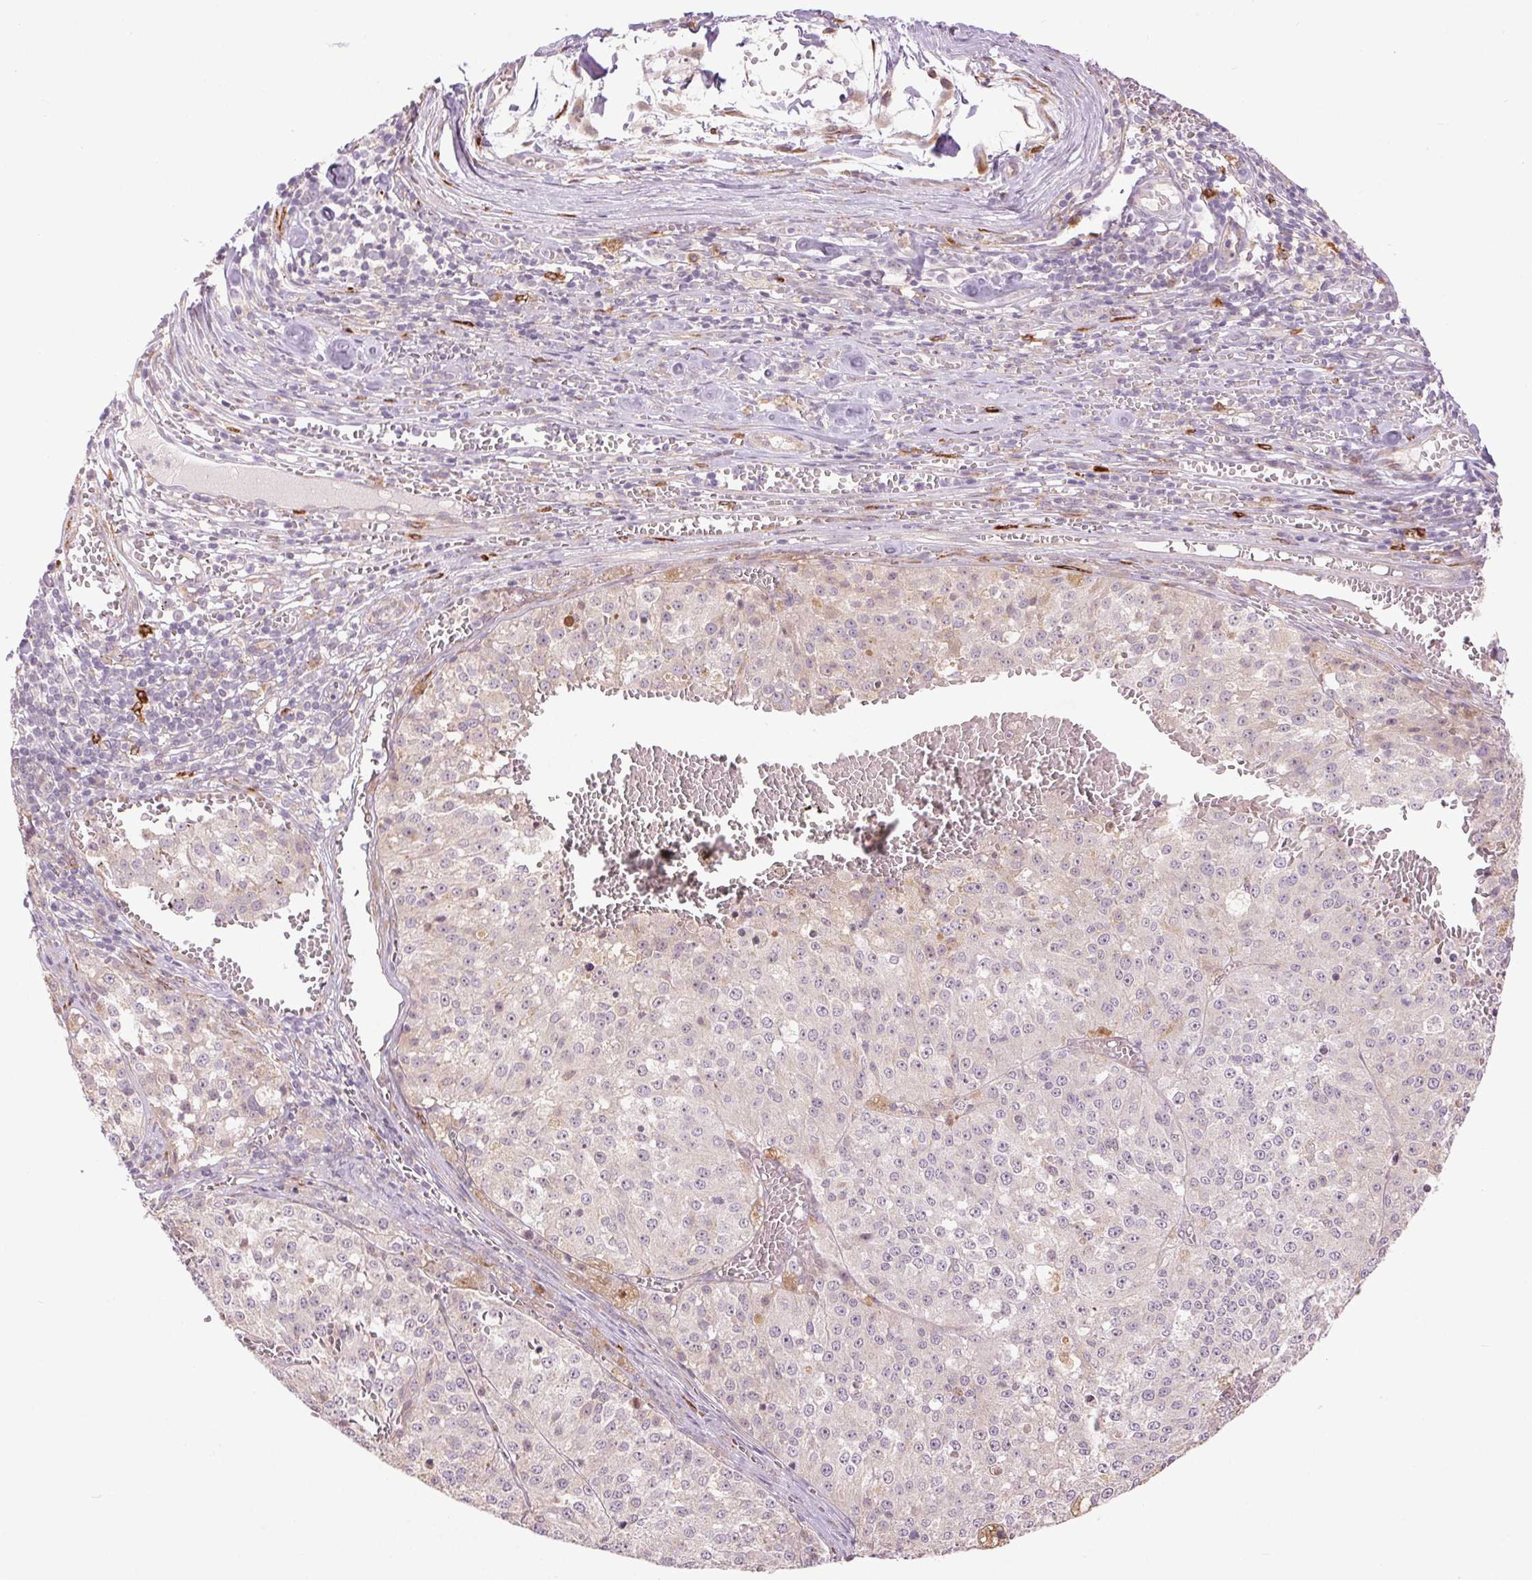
{"staining": {"intensity": "negative", "quantity": "none", "location": "none"}, "tissue": "melanoma", "cell_type": "Tumor cells", "image_type": "cancer", "snomed": [{"axis": "morphology", "description": "Malignant melanoma, Metastatic site"}, {"axis": "topography", "description": "Lymph node"}], "caption": "The histopathology image exhibits no significant staining in tumor cells of malignant melanoma (metastatic site). (DAB (3,3'-diaminobenzidine) IHC, high magnification).", "gene": "METTL17", "patient": {"sex": "female", "age": 64}}